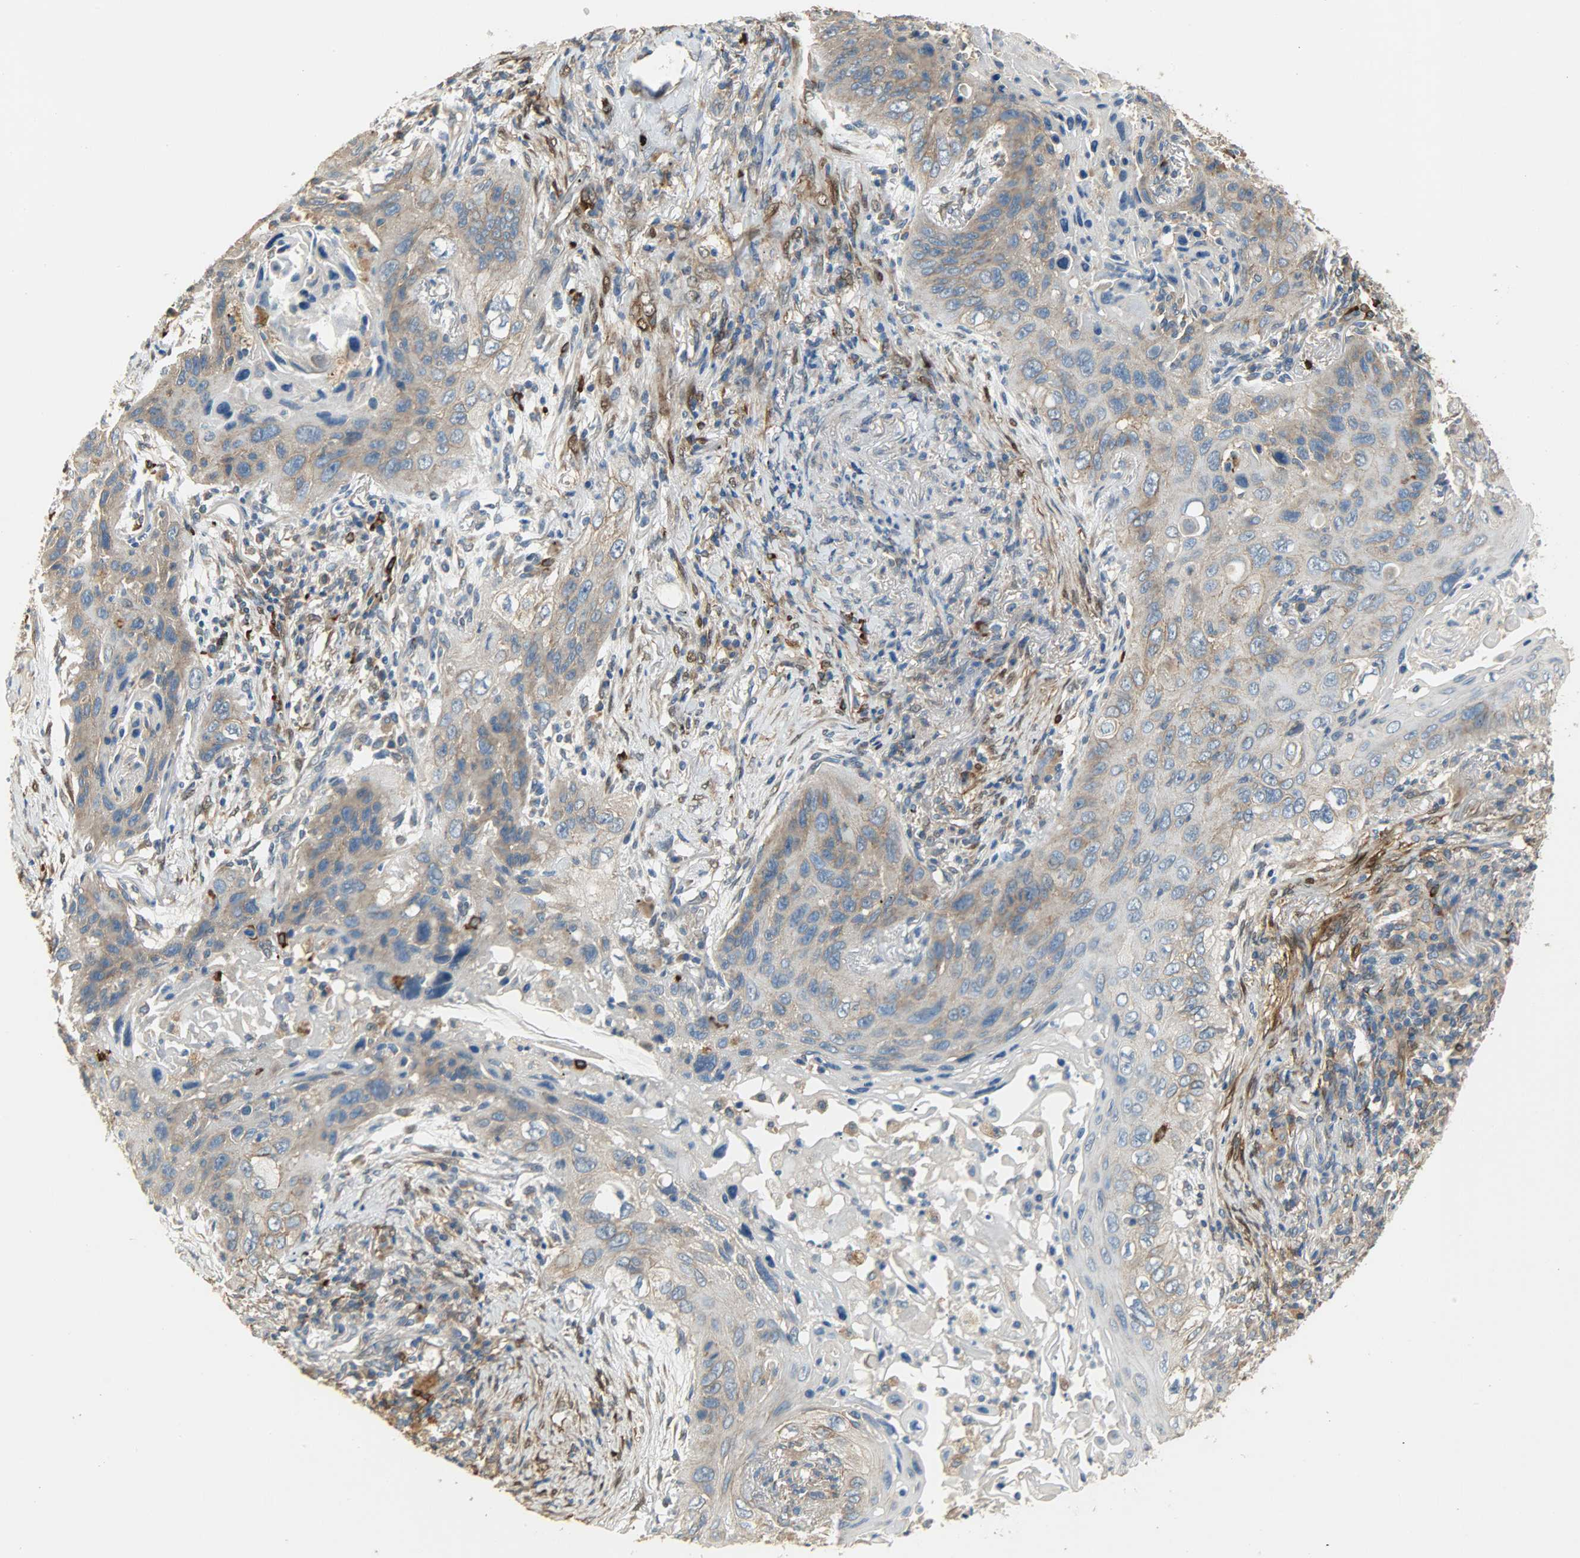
{"staining": {"intensity": "moderate", "quantity": ">75%", "location": "cytoplasmic/membranous"}, "tissue": "lung cancer", "cell_type": "Tumor cells", "image_type": "cancer", "snomed": [{"axis": "morphology", "description": "Squamous cell carcinoma, NOS"}, {"axis": "topography", "description": "Lung"}], "caption": "A brown stain shows moderate cytoplasmic/membranous expression of a protein in human lung cancer tumor cells. (brown staining indicates protein expression, while blue staining denotes nuclei).", "gene": "C1orf198", "patient": {"sex": "female", "age": 67}}